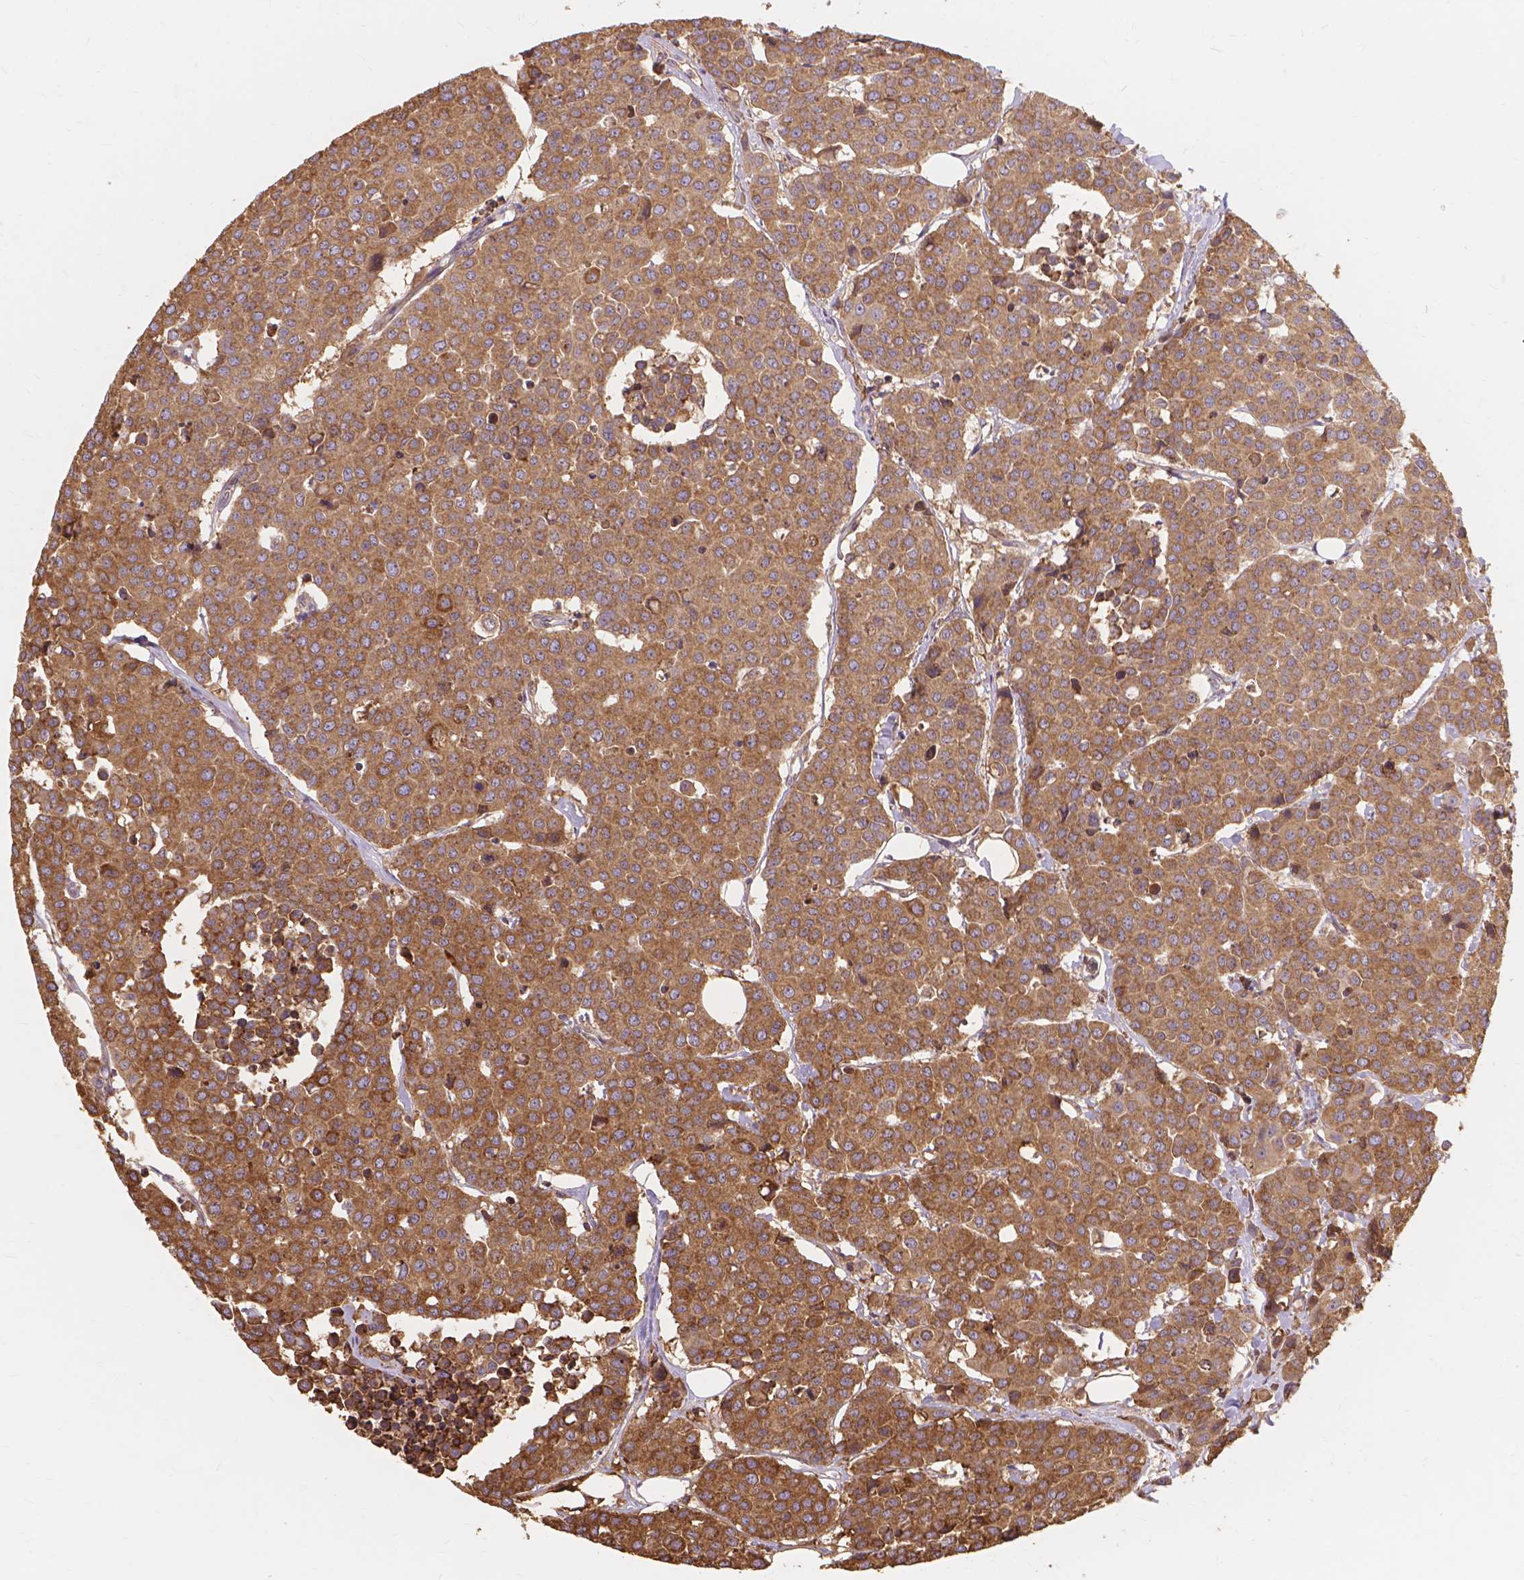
{"staining": {"intensity": "moderate", "quantity": ">75%", "location": "cytoplasmic/membranous"}, "tissue": "carcinoid", "cell_type": "Tumor cells", "image_type": "cancer", "snomed": [{"axis": "morphology", "description": "Carcinoid, malignant, NOS"}, {"axis": "topography", "description": "Colon"}], "caption": "Immunohistochemical staining of human carcinoid shows moderate cytoplasmic/membranous protein positivity in about >75% of tumor cells.", "gene": "TAB2", "patient": {"sex": "male", "age": 81}}